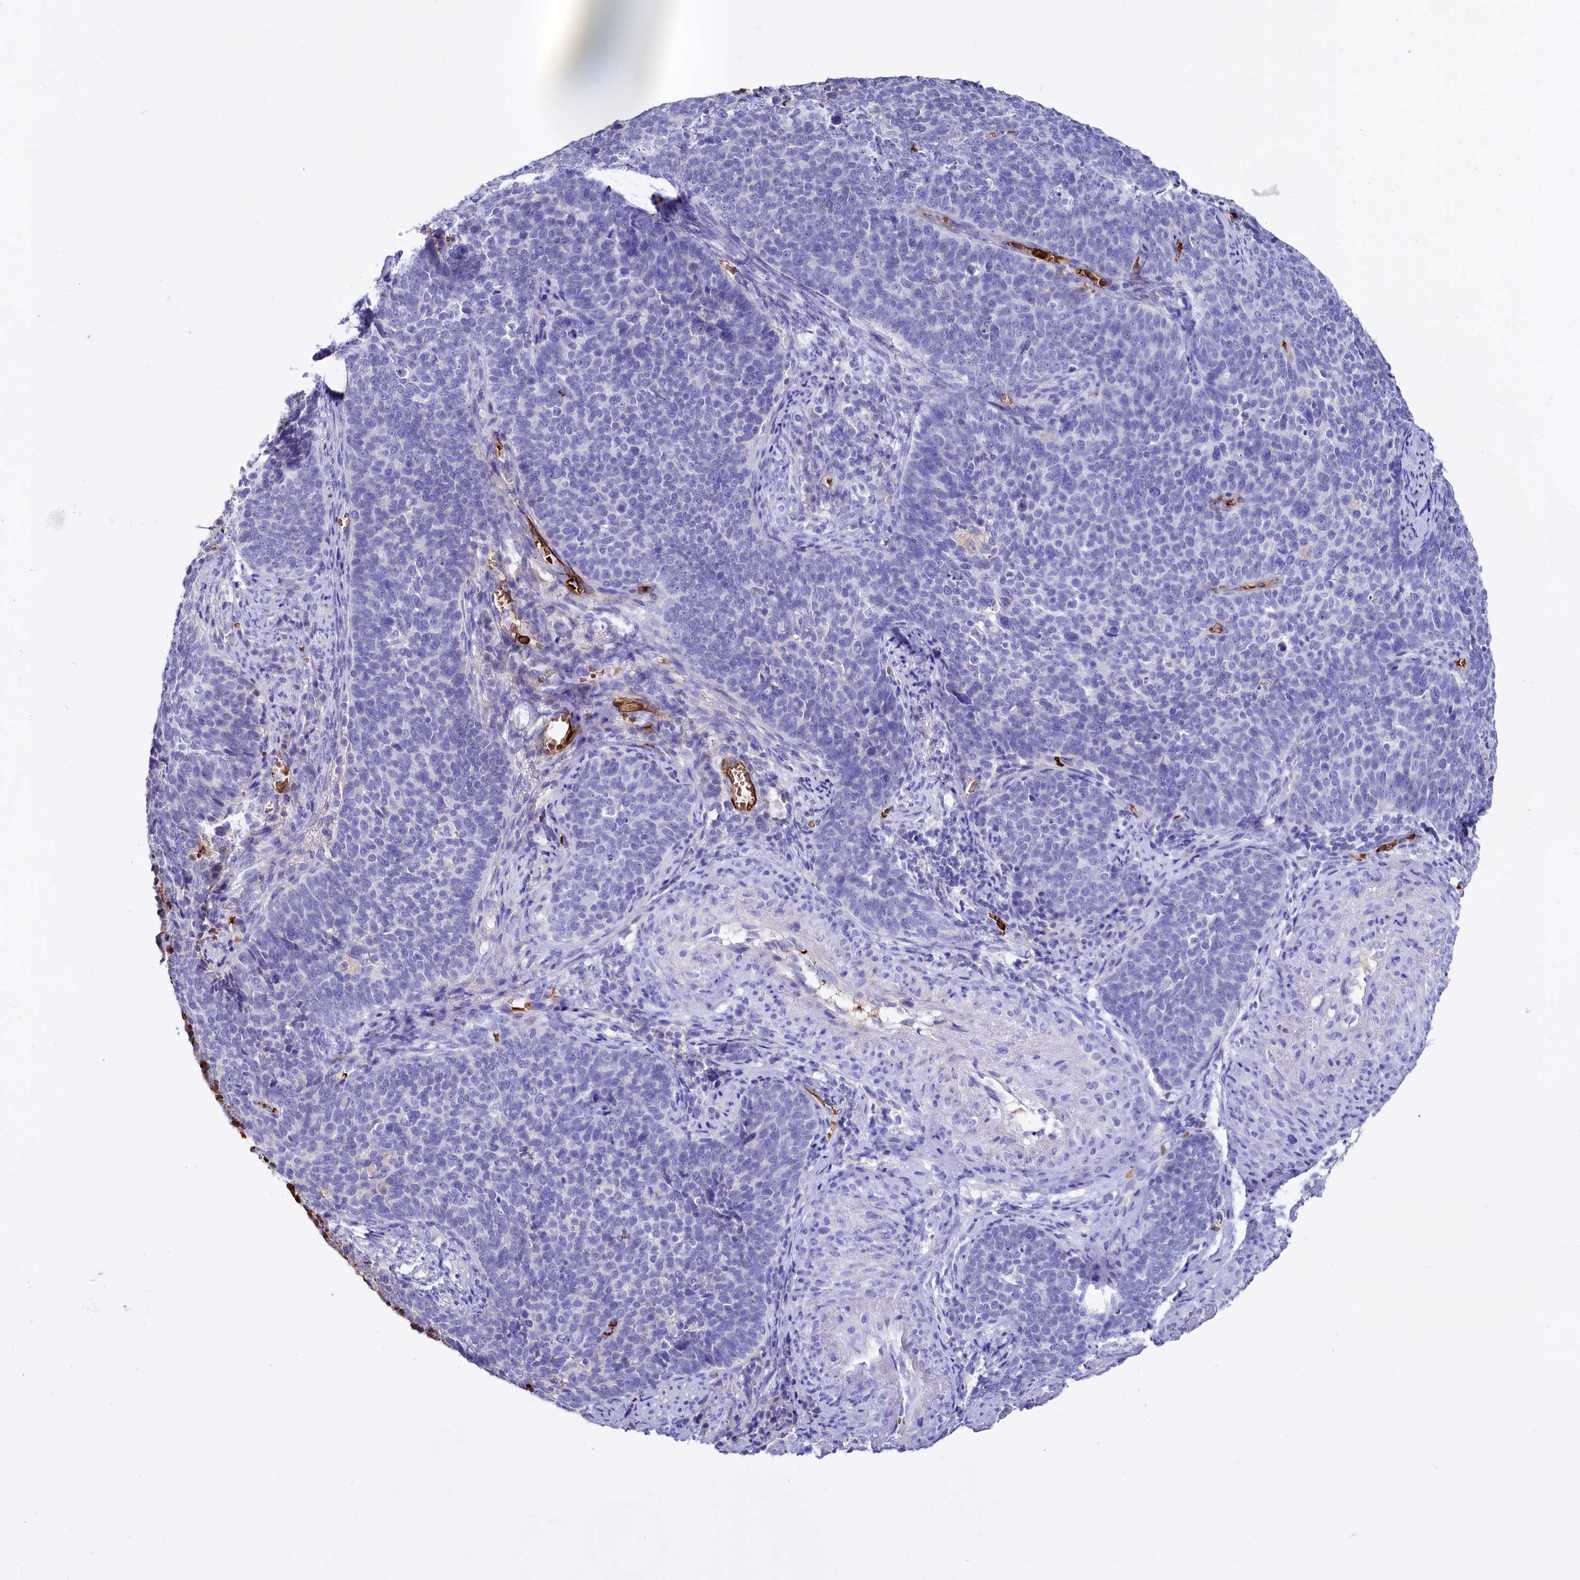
{"staining": {"intensity": "negative", "quantity": "none", "location": "none"}, "tissue": "cervical cancer", "cell_type": "Tumor cells", "image_type": "cancer", "snomed": [{"axis": "morphology", "description": "Squamous cell carcinoma, NOS"}, {"axis": "topography", "description": "Cervix"}], "caption": "The IHC micrograph has no significant positivity in tumor cells of cervical cancer tissue.", "gene": "RPUSD3", "patient": {"sex": "female", "age": 39}}